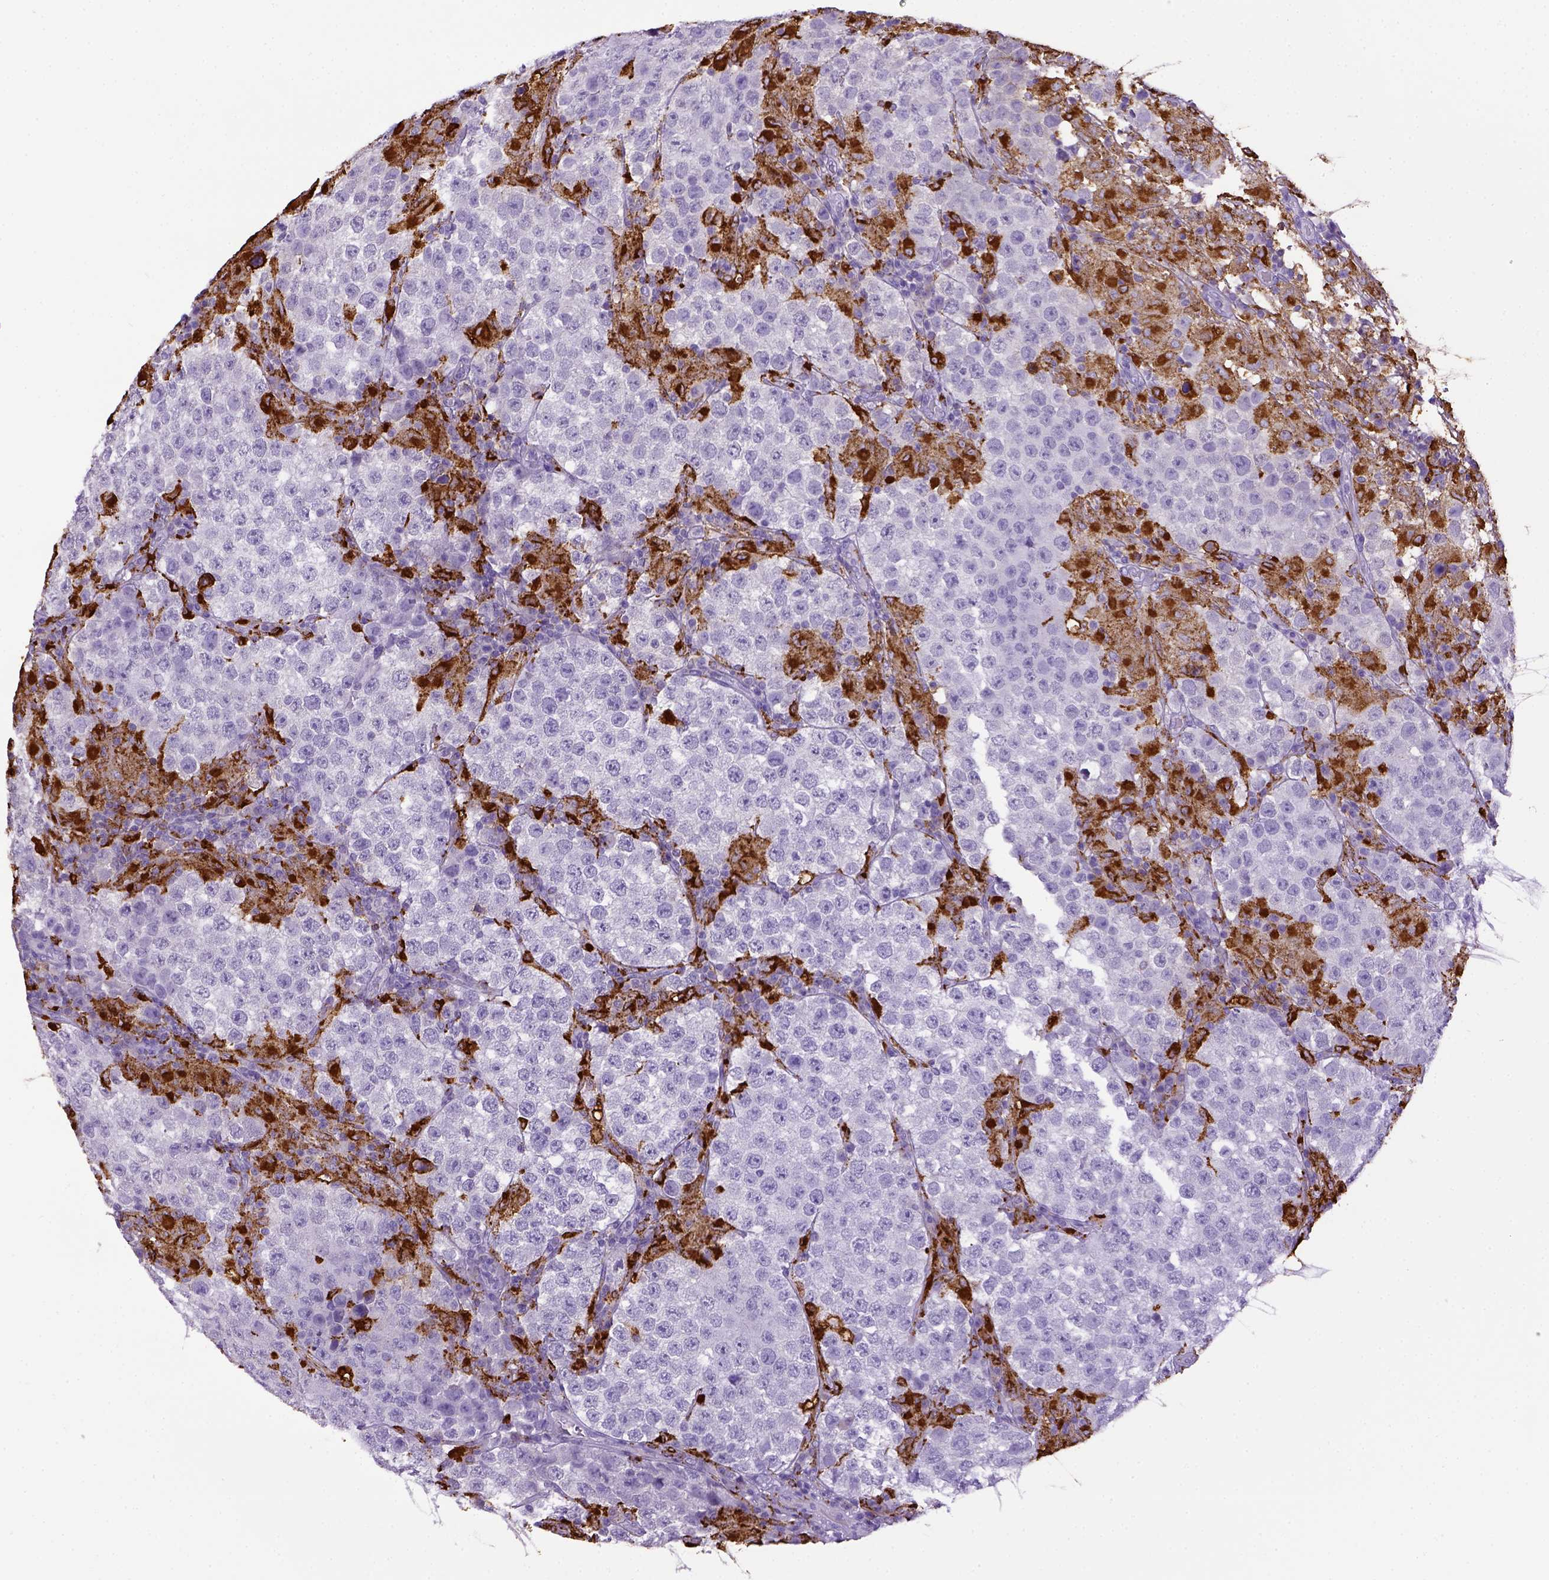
{"staining": {"intensity": "negative", "quantity": "none", "location": "none"}, "tissue": "testis cancer", "cell_type": "Tumor cells", "image_type": "cancer", "snomed": [{"axis": "morphology", "description": "Seminoma, NOS"}, {"axis": "morphology", "description": "Carcinoma, Embryonal, NOS"}, {"axis": "topography", "description": "Testis"}], "caption": "An immunohistochemistry (IHC) photomicrograph of seminoma (testis) is shown. There is no staining in tumor cells of seminoma (testis).", "gene": "CD68", "patient": {"sex": "male", "age": 41}}